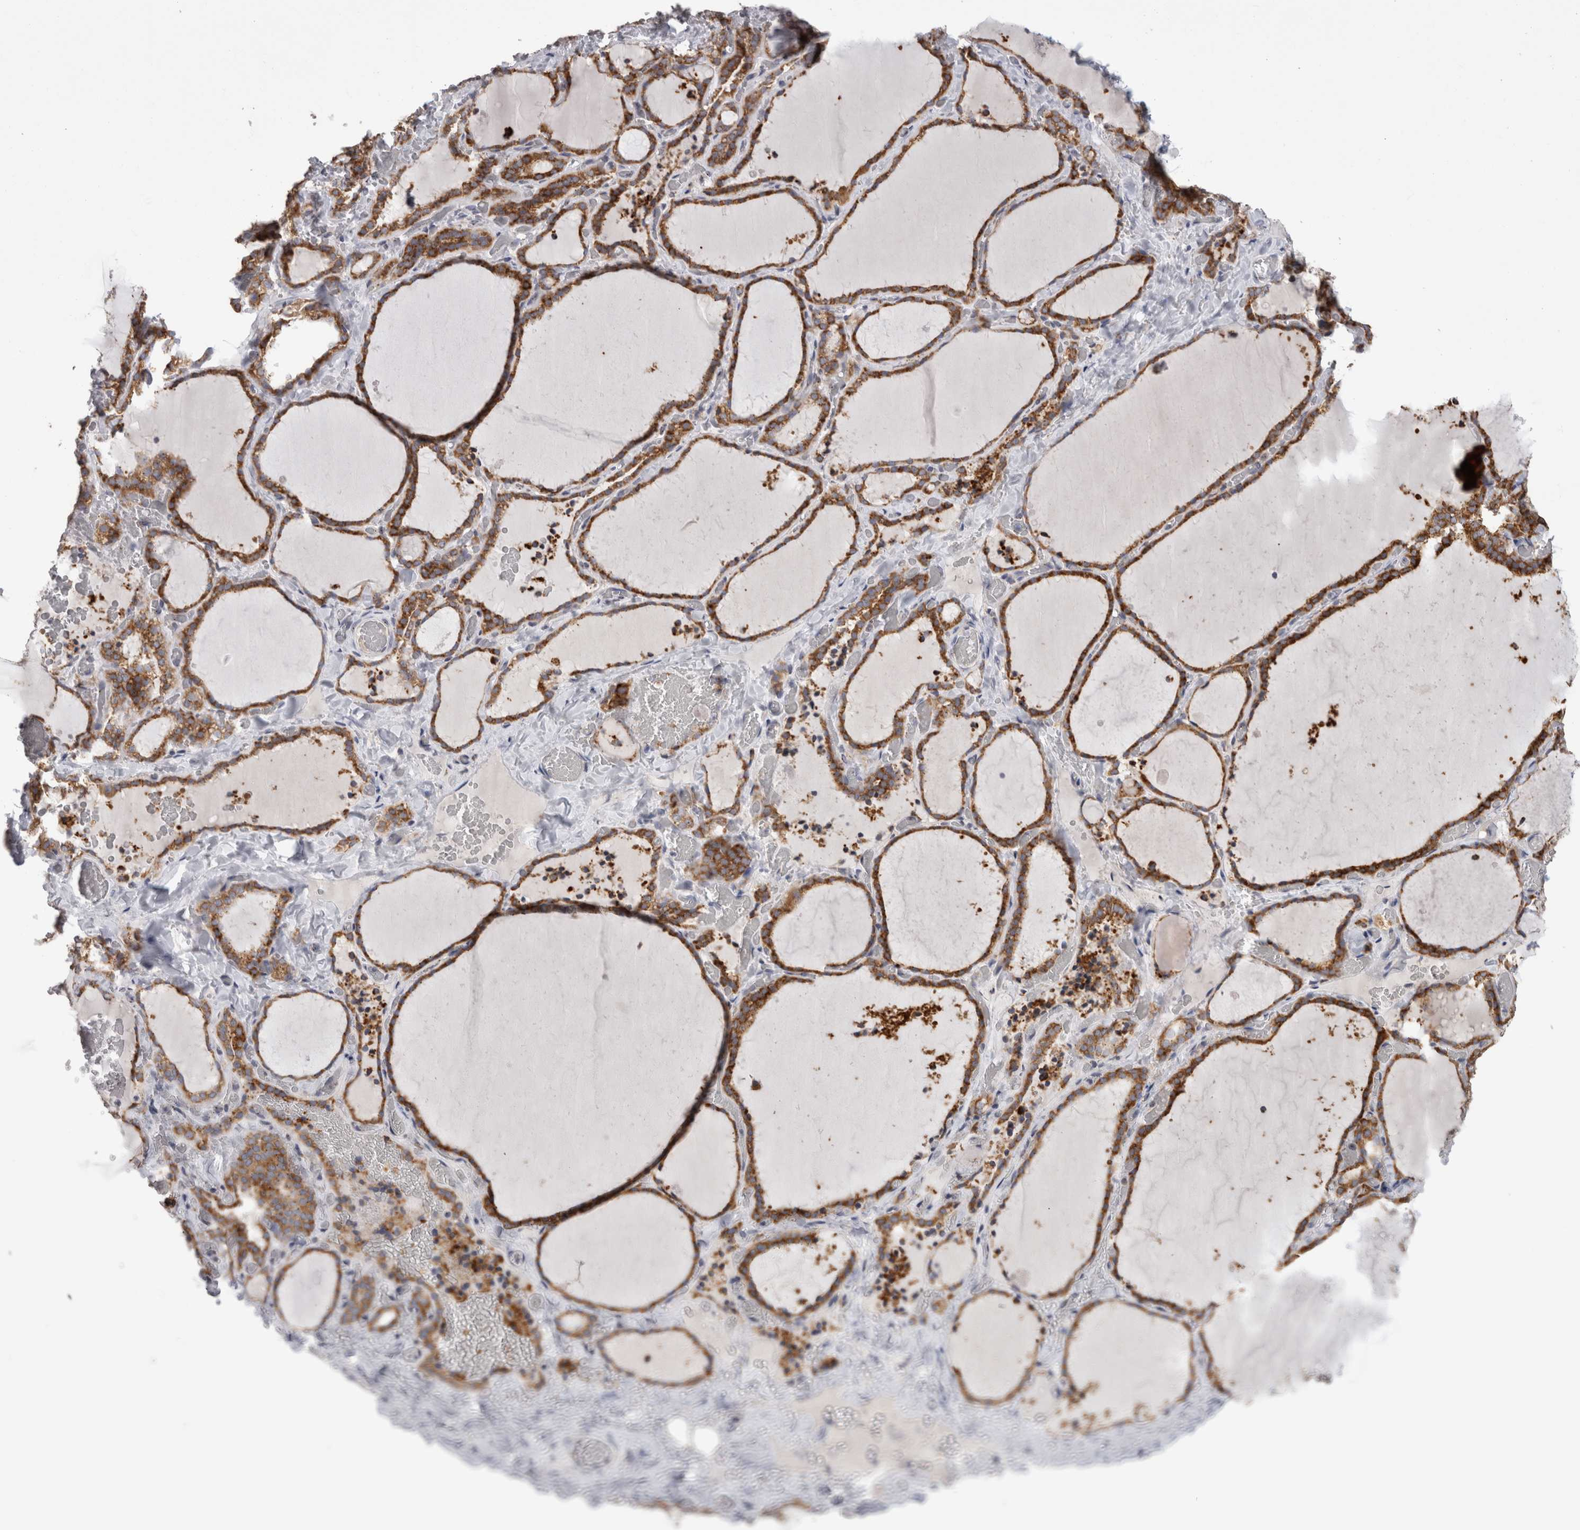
{"staining": {"intensity": "strong", "quantity": ">75%", "location": "cytoplasmic/membranous"}, "tissue": "thyroid gland", "cell_type": "Glandular cells", "image_type": "normal", "snomed": [{"axis": "morphology", "description": "Normal tissue, NOS"}, {"axis": "topography", "description": "Thyroid gland"}], "caption": "IHC of normal thyroid gland reveals high levels of strong cytoplasmic/membranous positivity in about >75% of glandular cells.", "gene": "ZNF341", "patient": {"sex": "female", "age": 22}}